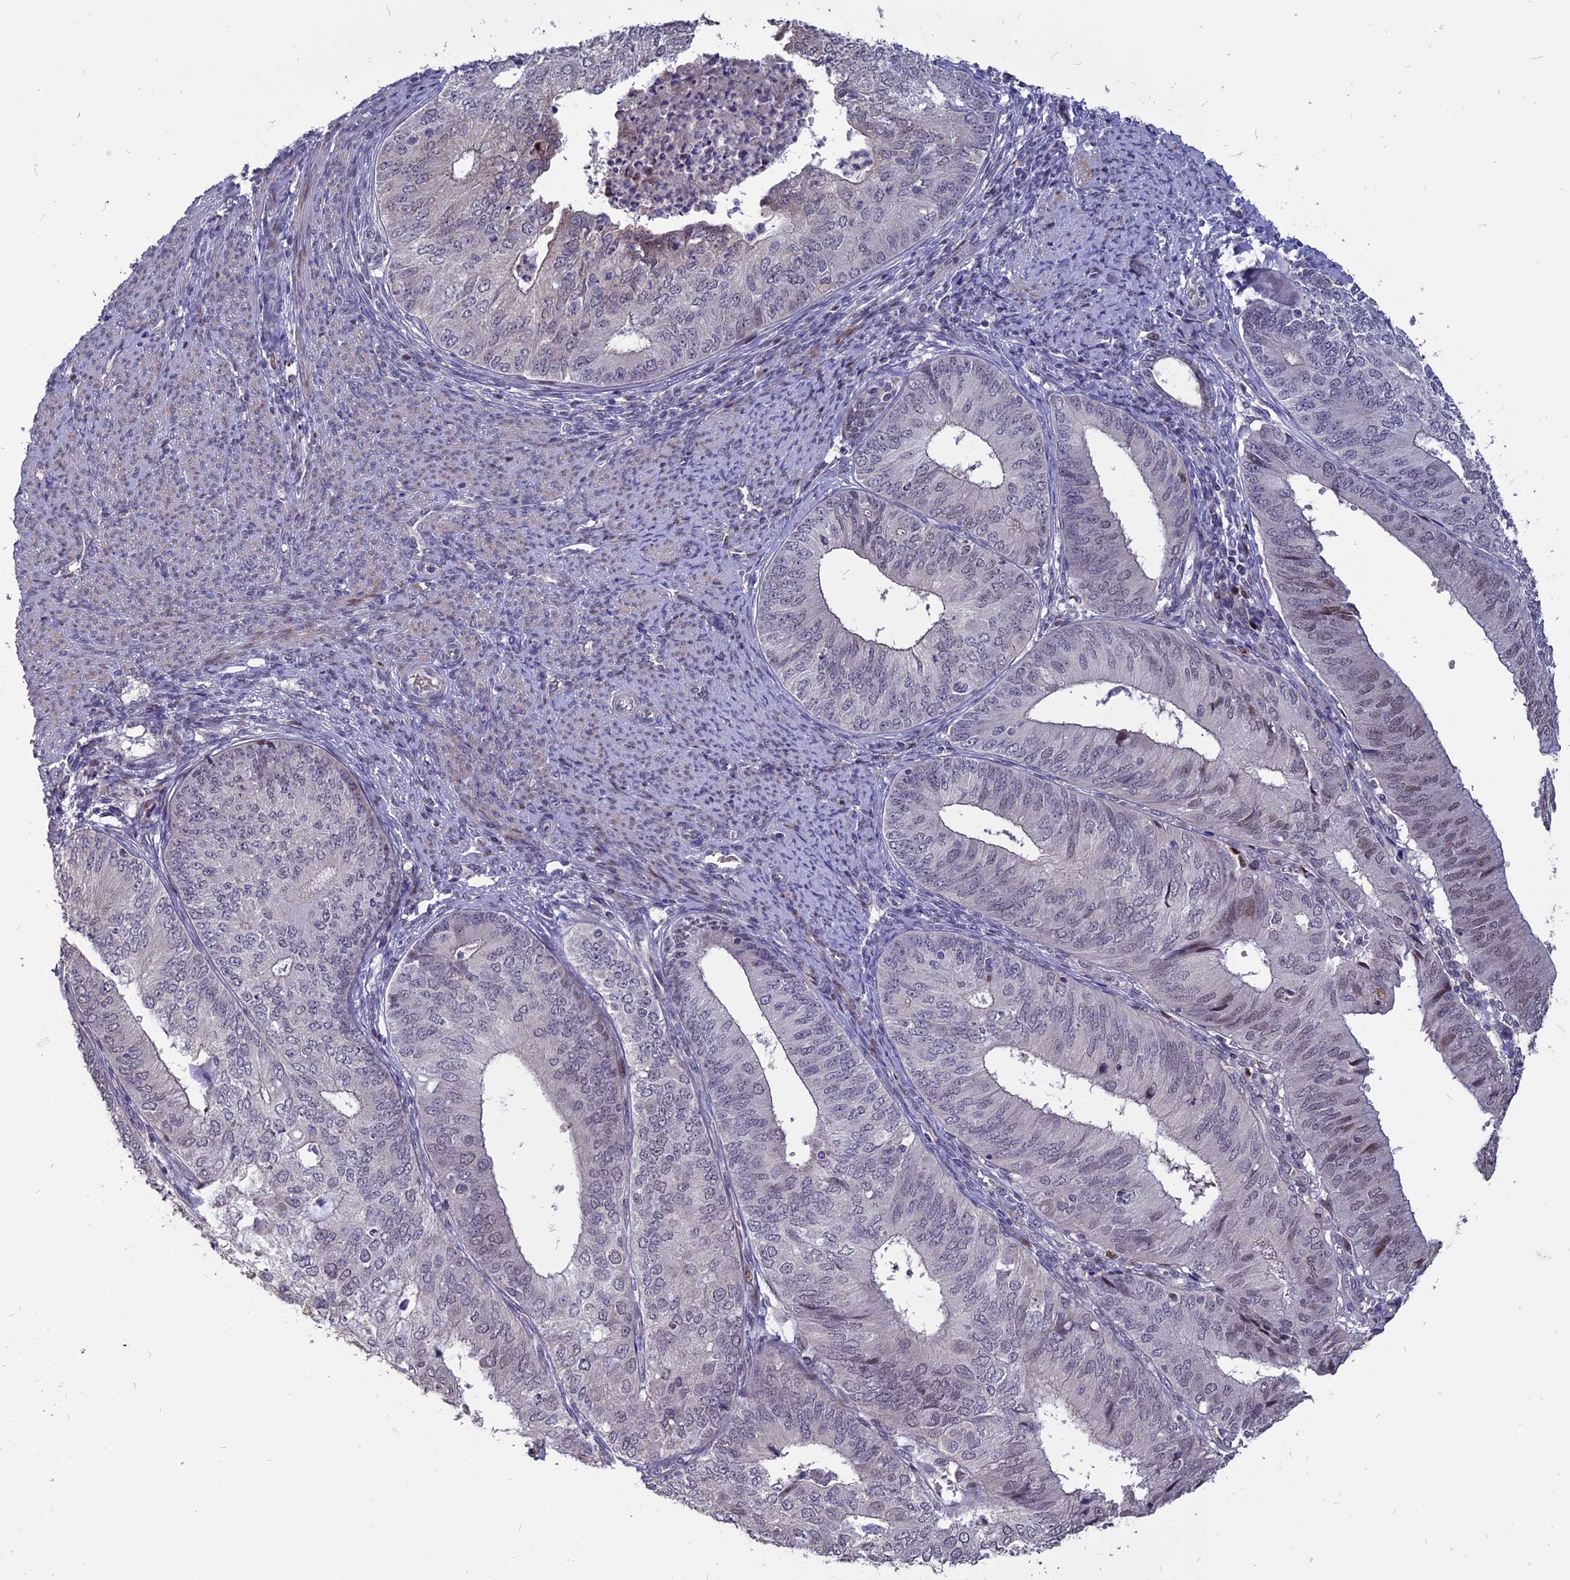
{"staining": {"intensity": "moderate", "quantity": "<25%", "location": "nuclear"}, "tissue": "endometrial cancer", "cell_type": "Tumor cells", "image_type": "cancer", "snomed": [{"axis": "morphology", "description": "Adenocarcinoma, NOS"}, {"axis": "topography", "description": "Endometrium"}], "caption": "Adenocarcinoma (endometrial) stained for a protein displays moderate nuclear positivity in tumor cells. (DAB = brown stain, brightfield microscopy at high magnification).", "gene": "TMEM263", "patient": {"sex": "female", "age": 68}}